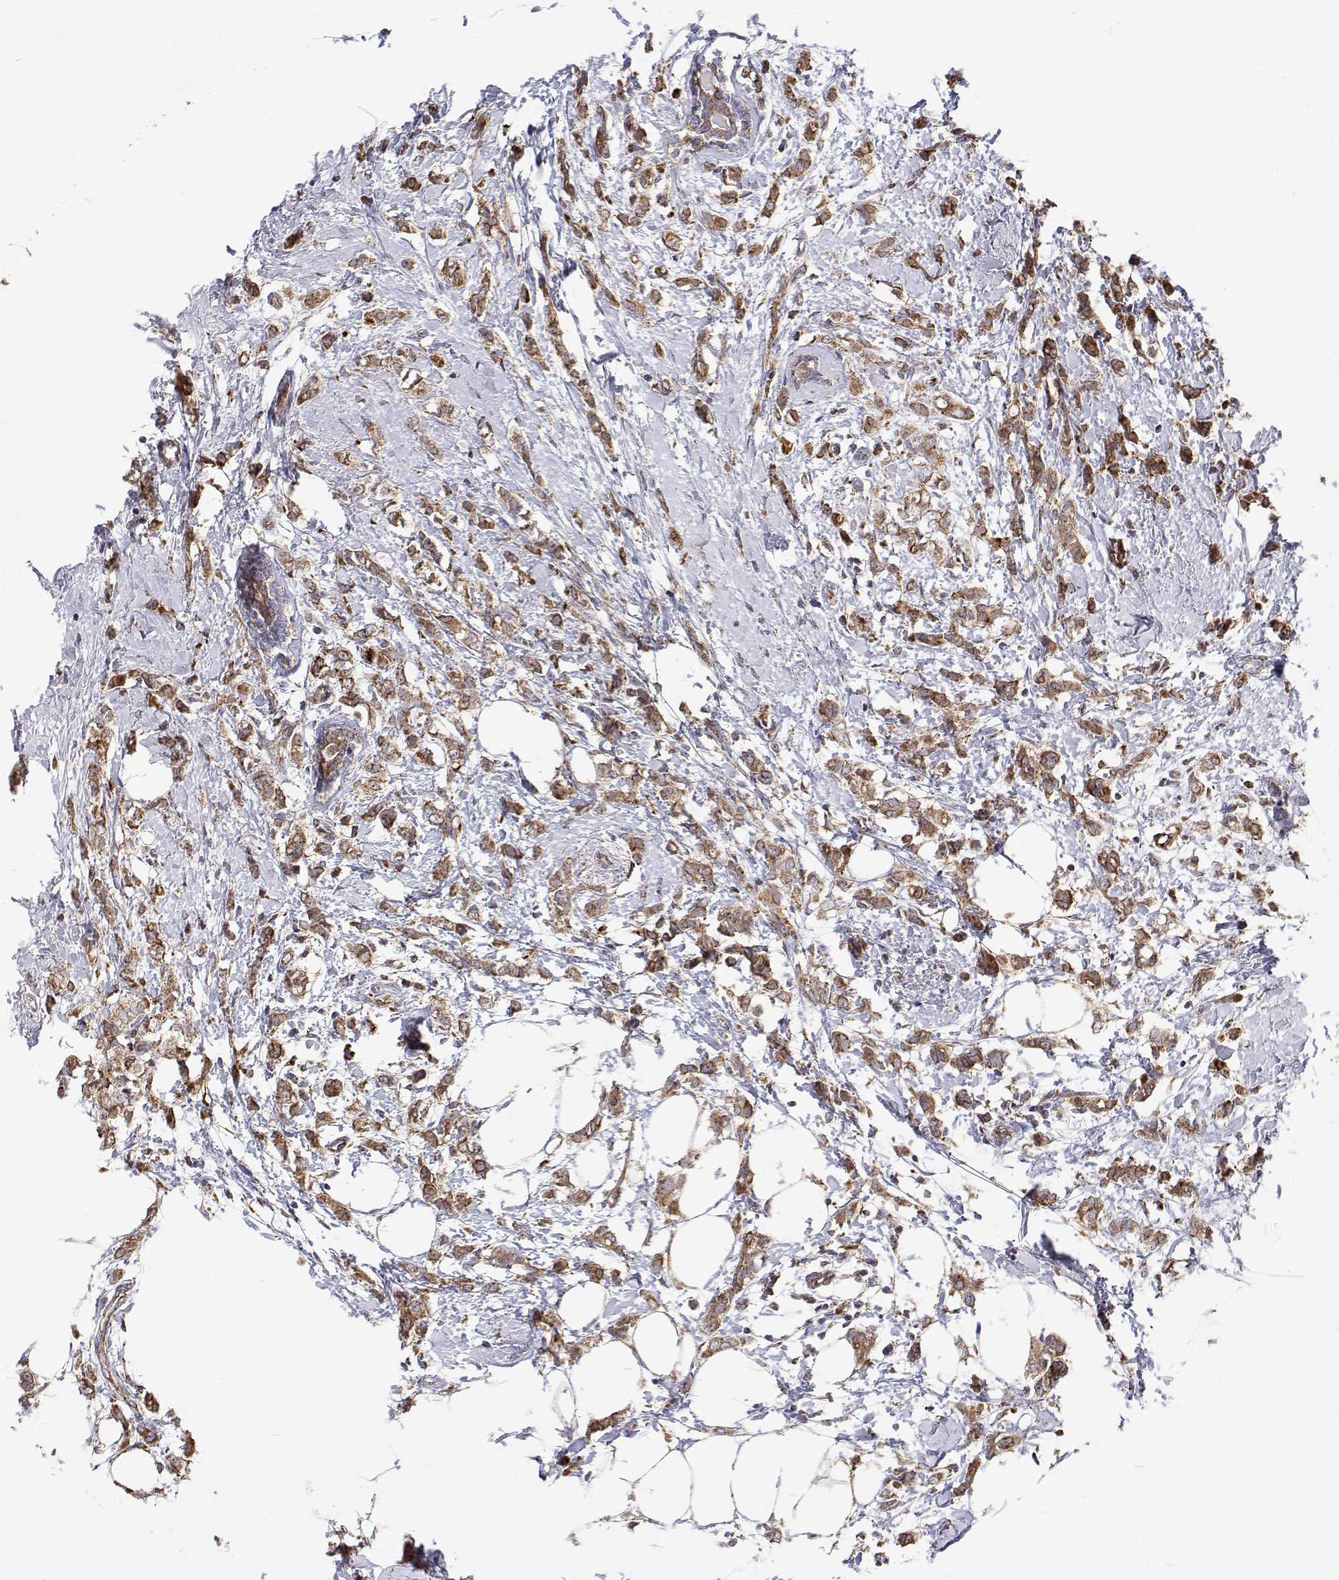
{"staining": {"intensity": "moderate", "quantity": ">75%", "location": "cytoplasmic/membranous"}, "tissue": "breast cancer", "cell_type": "Tumor cells", "image_type": "cancer", "snomed": [{"axis": "morphology", "description": "Duct carcinoma"}, {"axis": "topography", "description": "Breast"}], "caption": "Immunohistochemistry histopathology image of neoplastic tissue: human breast intraductal carcinoma stained using immunohistochemistry (IHC) shows medium levels of moderate protein expression localized specifically in the cytoplasmic/membranous of tumor cells, appearing as a cytoplasmic/membranous brown color.", "gene": "SPICE1", "patient": {"sex": "female", "age": 40}}